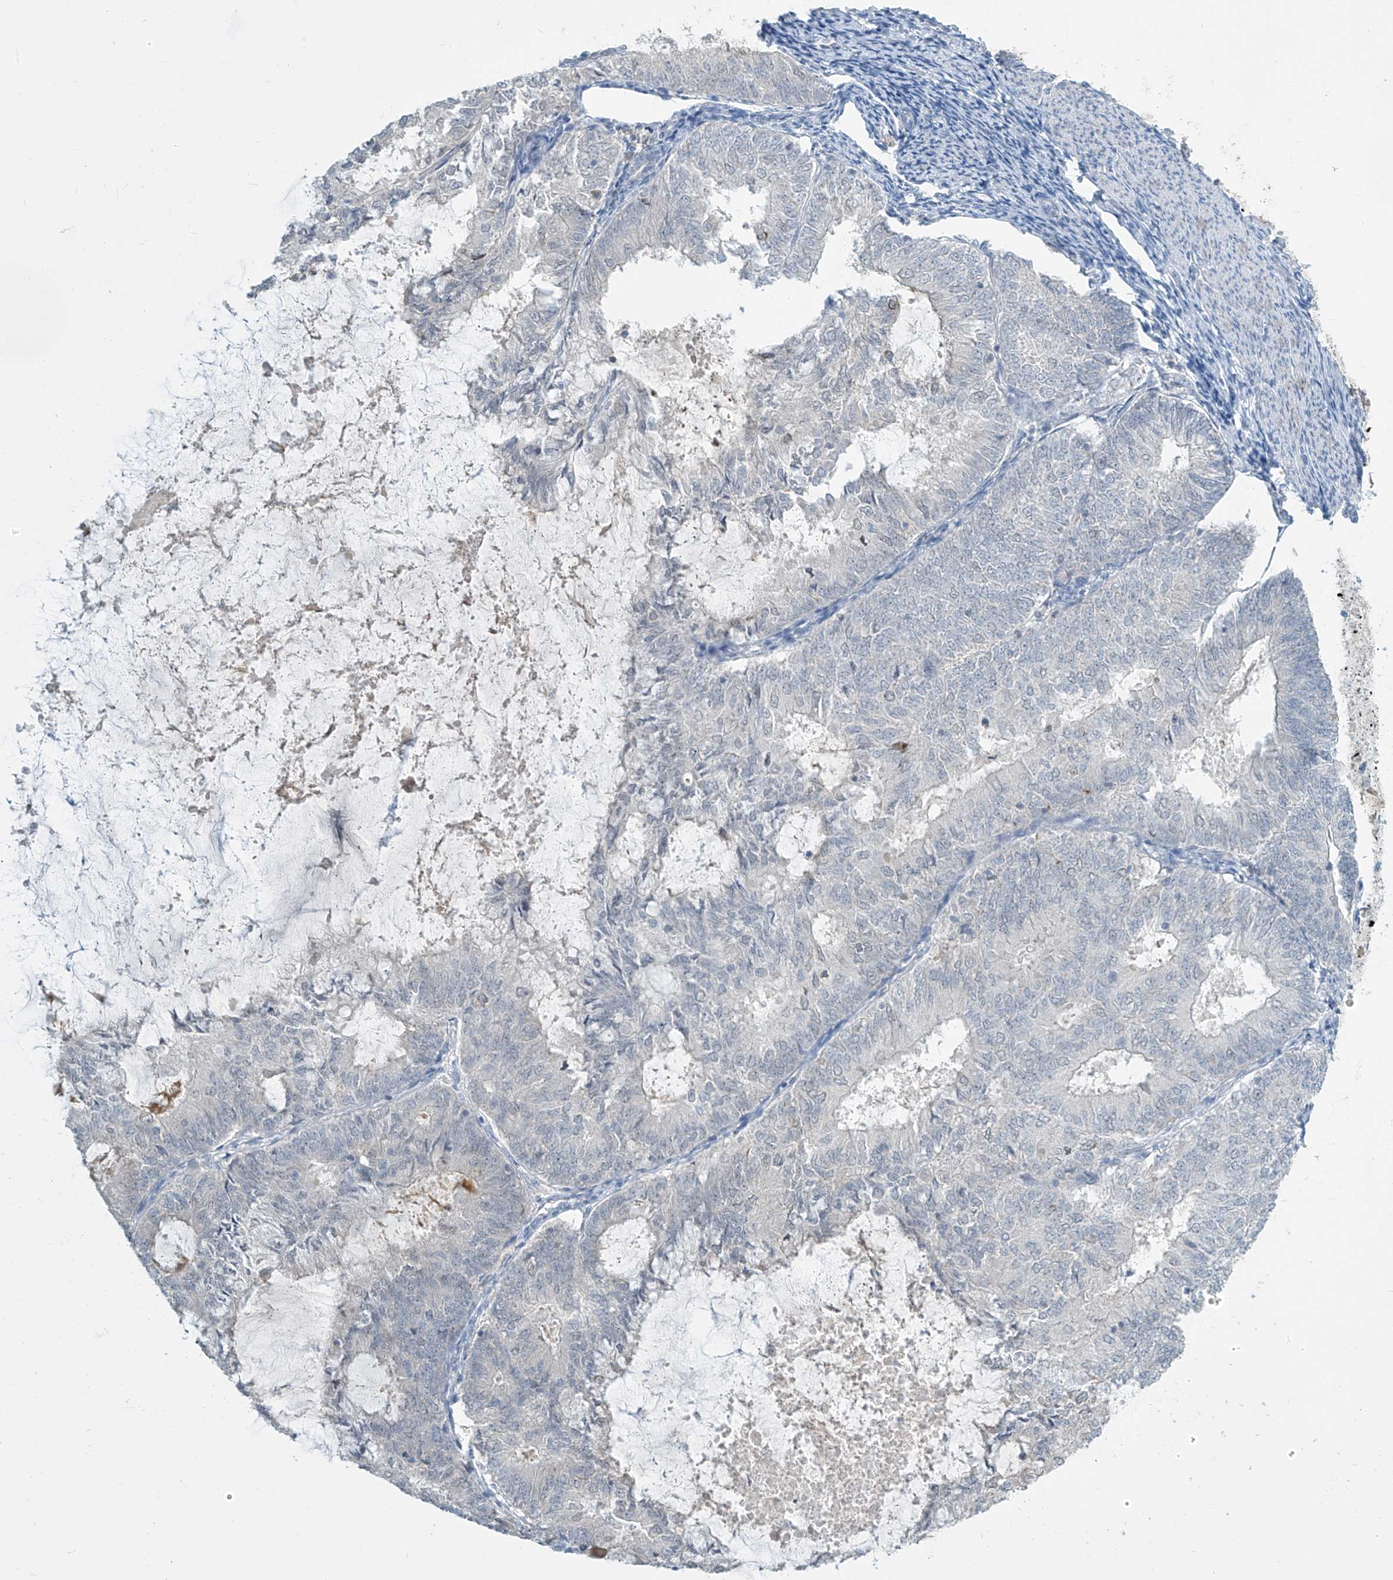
{"staining": {"intensity": "negative", "quantity": "none", "location": "none"}, "tissue": "endometrial cancer", "cell_type": "Tumor cells", "image_type": "cancer", "snomed": [{"axis": "morphology", "description": "Adenocarcinoma, NOS"}, {"axis": "topography", "description": "Endometrium"}], "caption": "Human endometrial cancer (adenocarcinoma) stained for a protein using immunohistochemistry (IHC) shows no expression in tumor cells.", "gene": "METAP1D", "patient": {"sex": "female", "age": 57}}